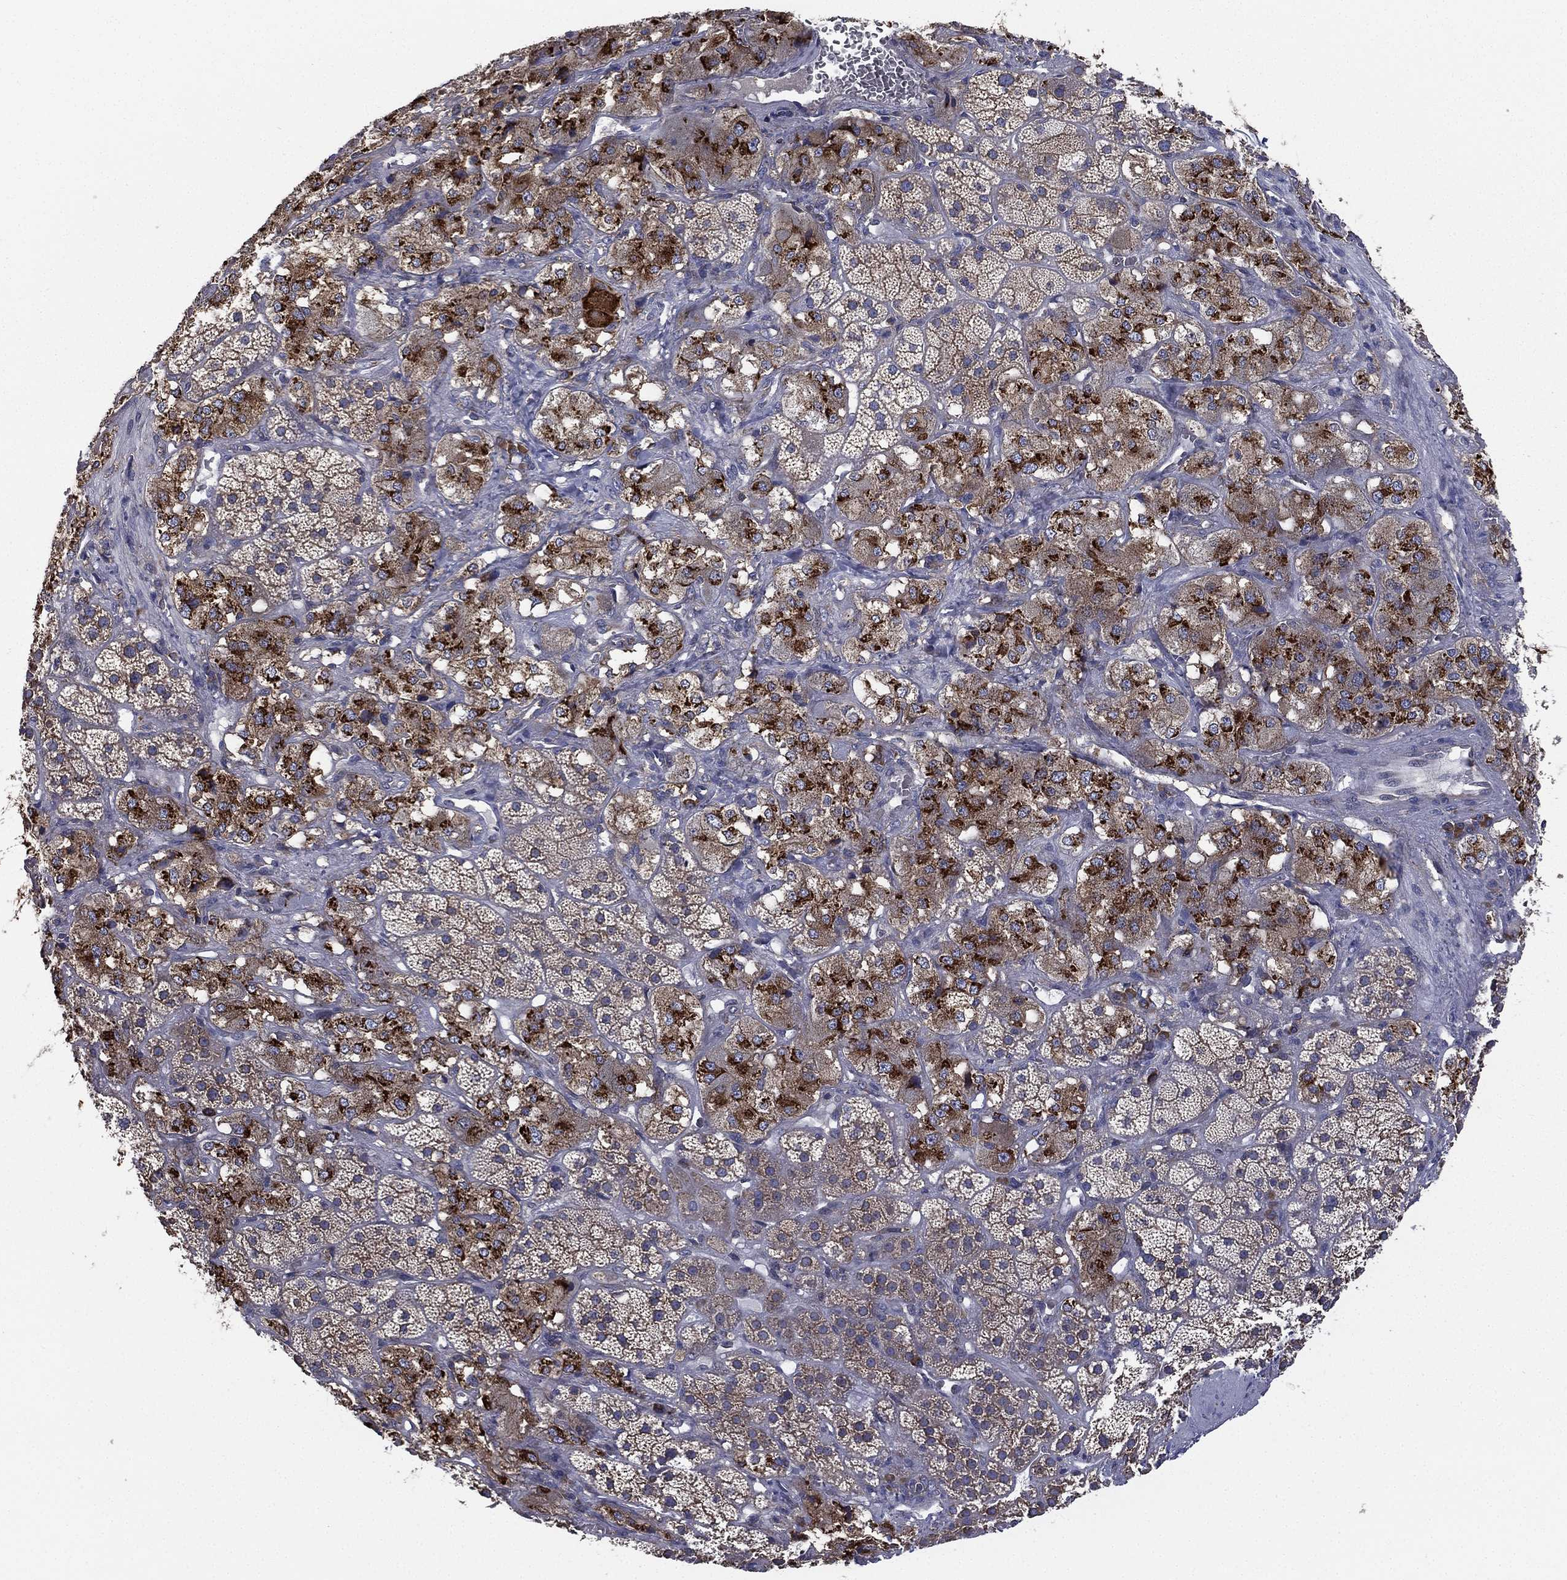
{"staining": {"intensity": "strong", "quantity": "25%-75%", "location": "cytoplasmic/membranous"}, "tissue": "adrenal gland", "cell_type": "Glandular cells", "image_type": "normal", "snomed": [{"axis": "morphology", "description": "Normal tissue, NOS"}, {"axis": "topography", "description": "Adrenal gland"}], "caption": "Protein expression analysis of benign human adrenal gland reveals strong cytoplasmic/membranous staining in approximately 25%-75% of glandular cells.", "gene": "FARSA", "patient": {"sex": "male", "age": 57}}